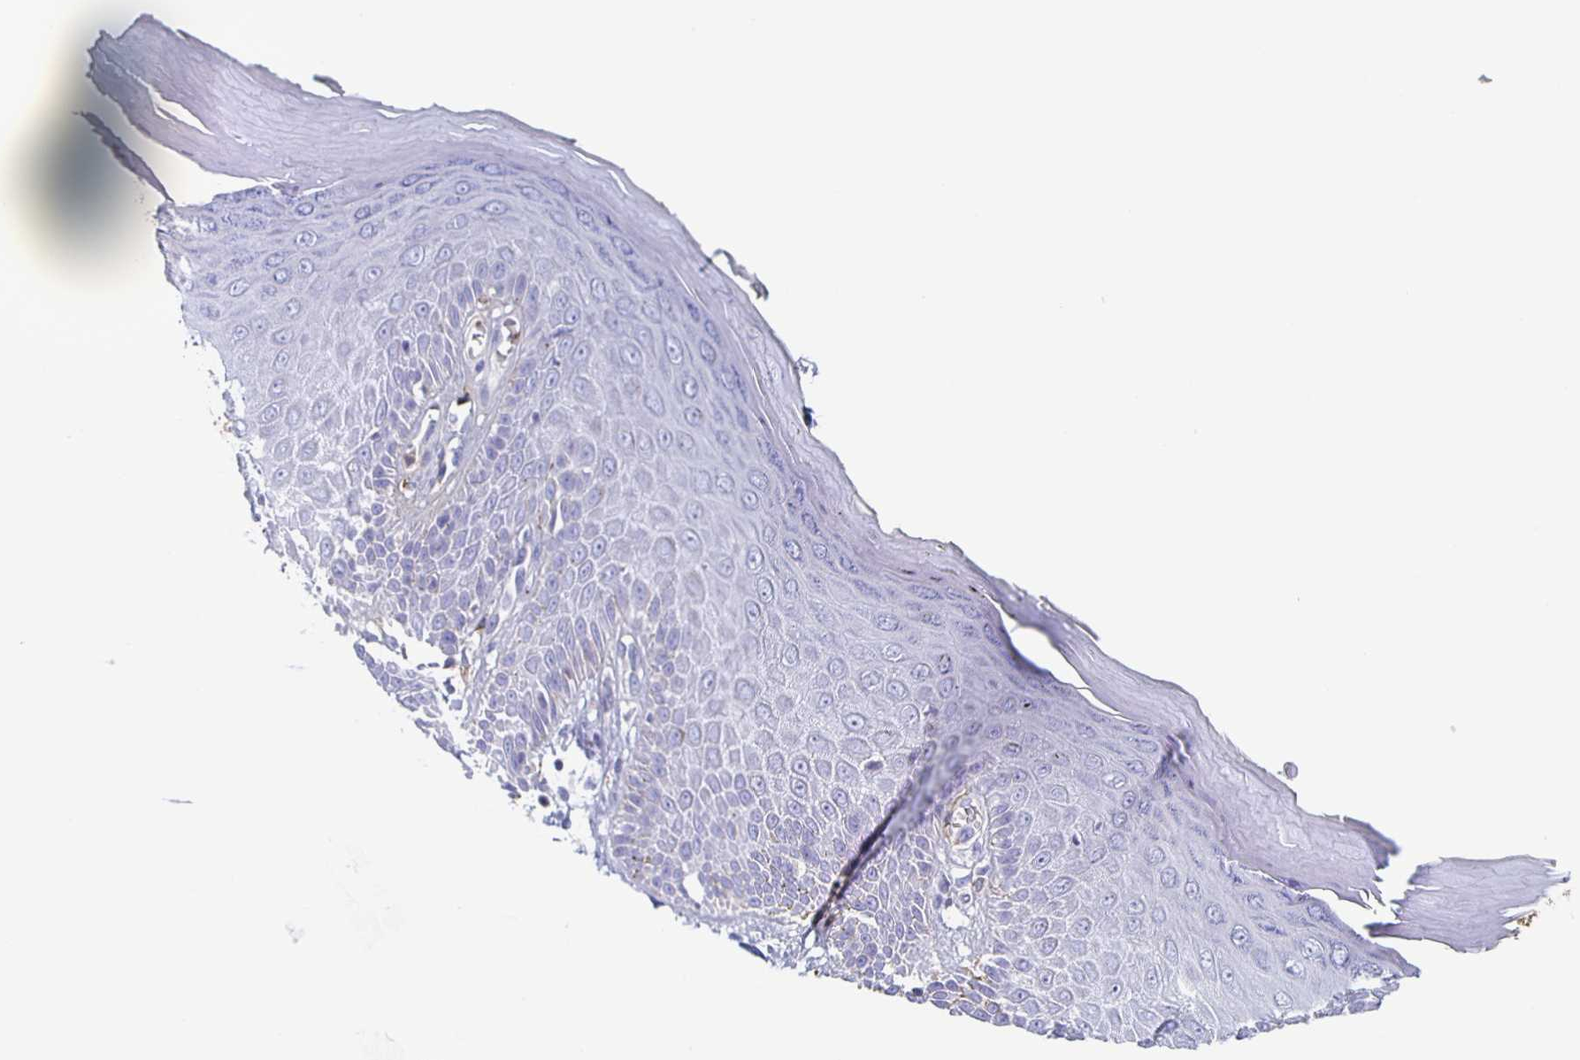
{"staining": {"intensity": "negative", "quantity": "none", "location": "none"}, "tissue": "skin", "cell_type": "Epidermal cells", "image_type": "normal", "snomed": [{"axis": "morphology", "description": "Normal tissue, NOS"}, {"axis": "topography", "description": "Anal"}, {"axis": "topography", "description": "Peripheral nerve tissue"}], "caption": "DAB immunohistochemical staining of benign skin displays no significant staining in epidermal cells.", "gene": "FGA", "patient": {"sex": "male", "age": 78}}